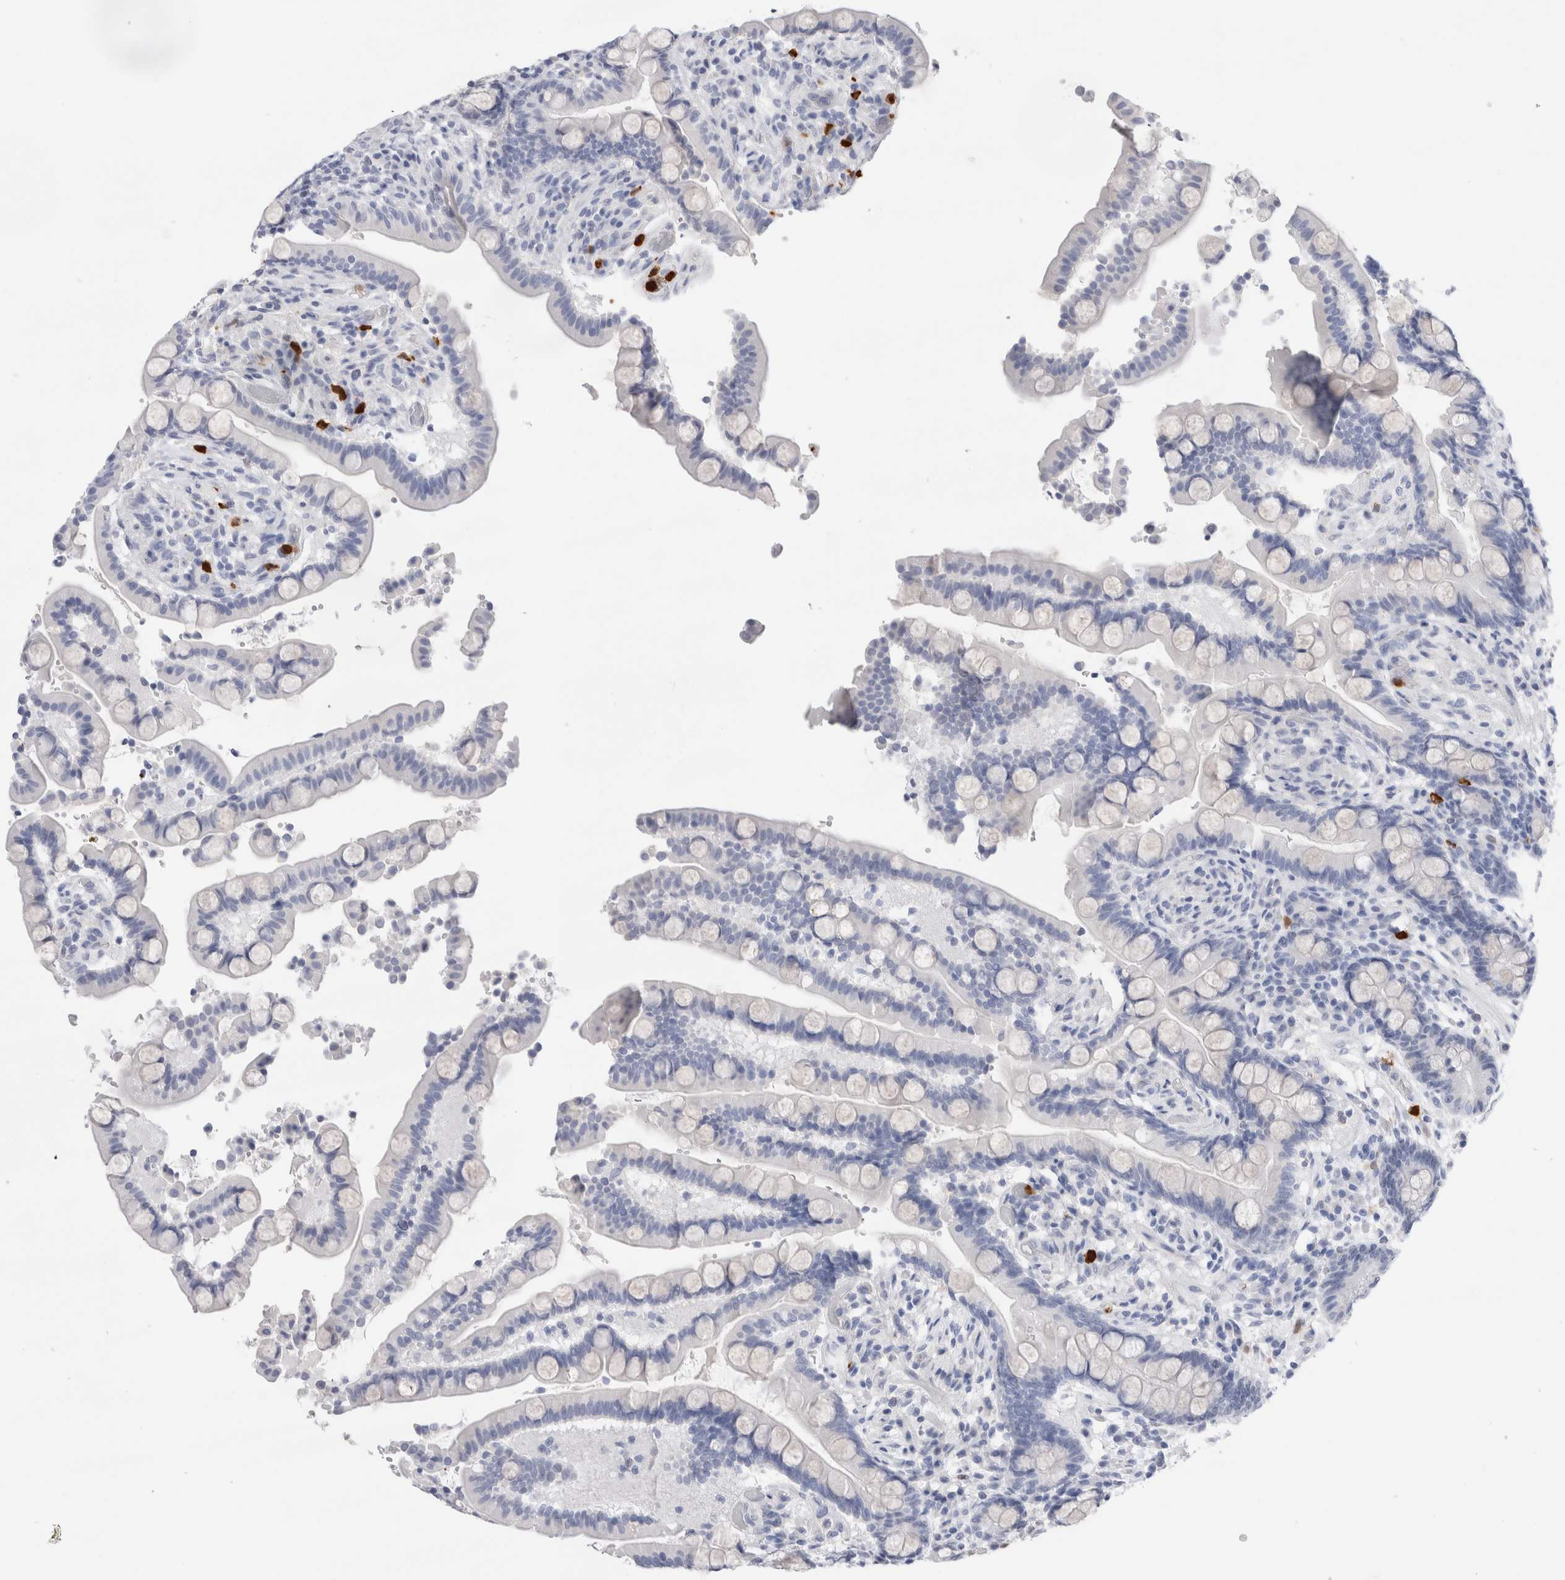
{"staining": {"intensity": "negative", "quantity": "none", "location": "none"}, "tissue": "colon", "cell_type": "Endothelial cells", "image_type": "normal", "snomed": [{"axis": "morphology", "description": "Normal tissue, NOS"}, {"axis": "topography", "description": "Colon"}], "caption": "Colon was stained to show a protein in brown. There is no significant expression in endothelial cells. The staining is performed using DAB brown chromogen with nuclei counter-stained in using hematoxylin.", "gene": "SLC10A5", "patient": {"sex": "male", "age": 73}}